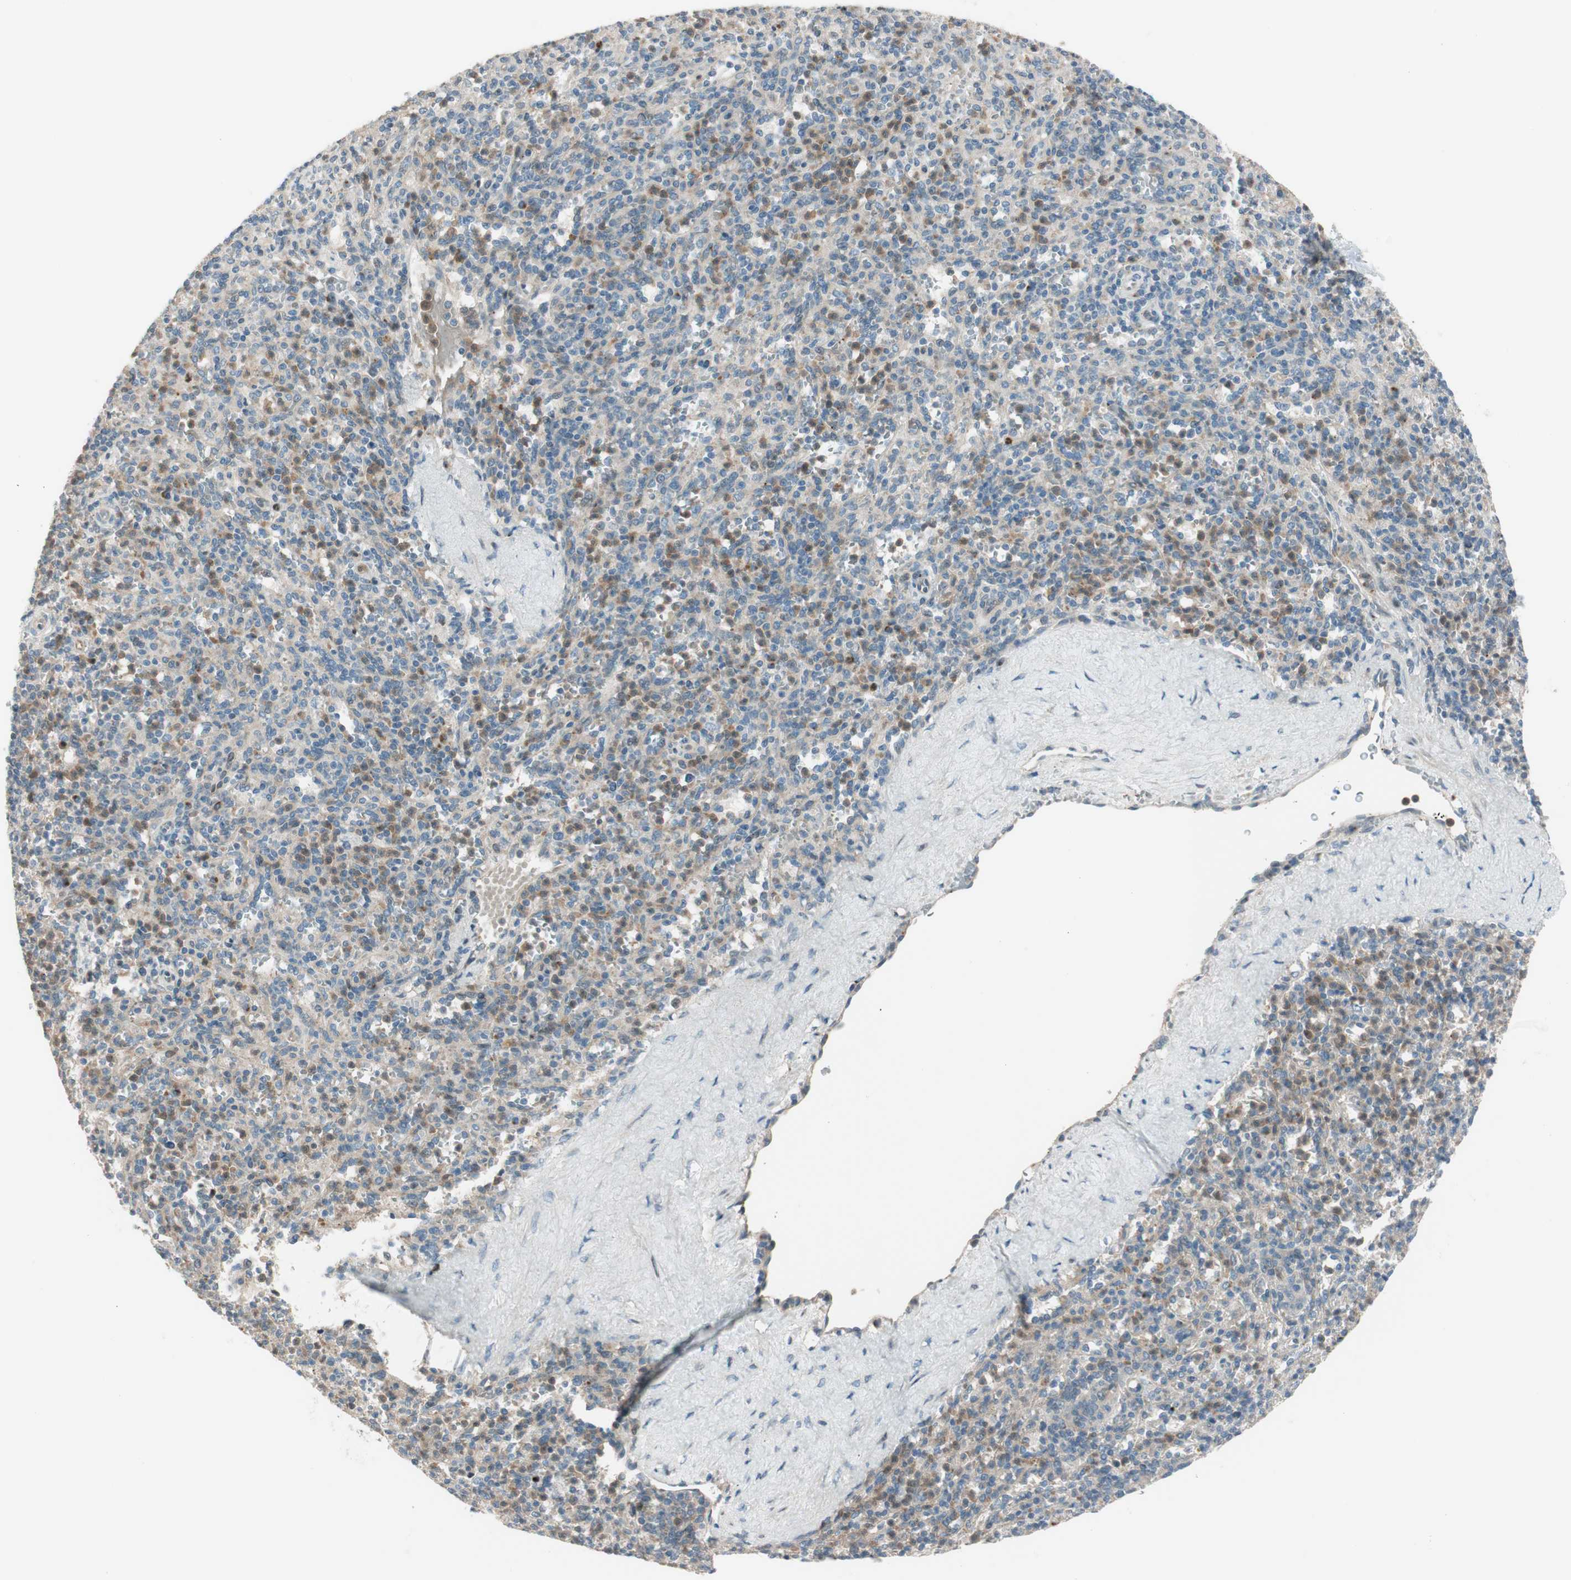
{"staining": {"intensity": "moderate", "quantity": "<25%", "location": "cytoplasmic/membranous"}, "tissue": "spleen", "cell_type": "Cells in red pulp", "image_type": "normal", "snomed": [{"axis": "morphology", "description": "Normal tissue, NOS"}, {"axis": "topography", "description": "Spleen"}], "caption": "Protein expression by IHC displays moderate cytoplasmic/membranous staining in approximately <25% of cells in red pulp in benign spleen.", "gene": "CGRRF1", "patient": {"sex": "male", "age": 36}}